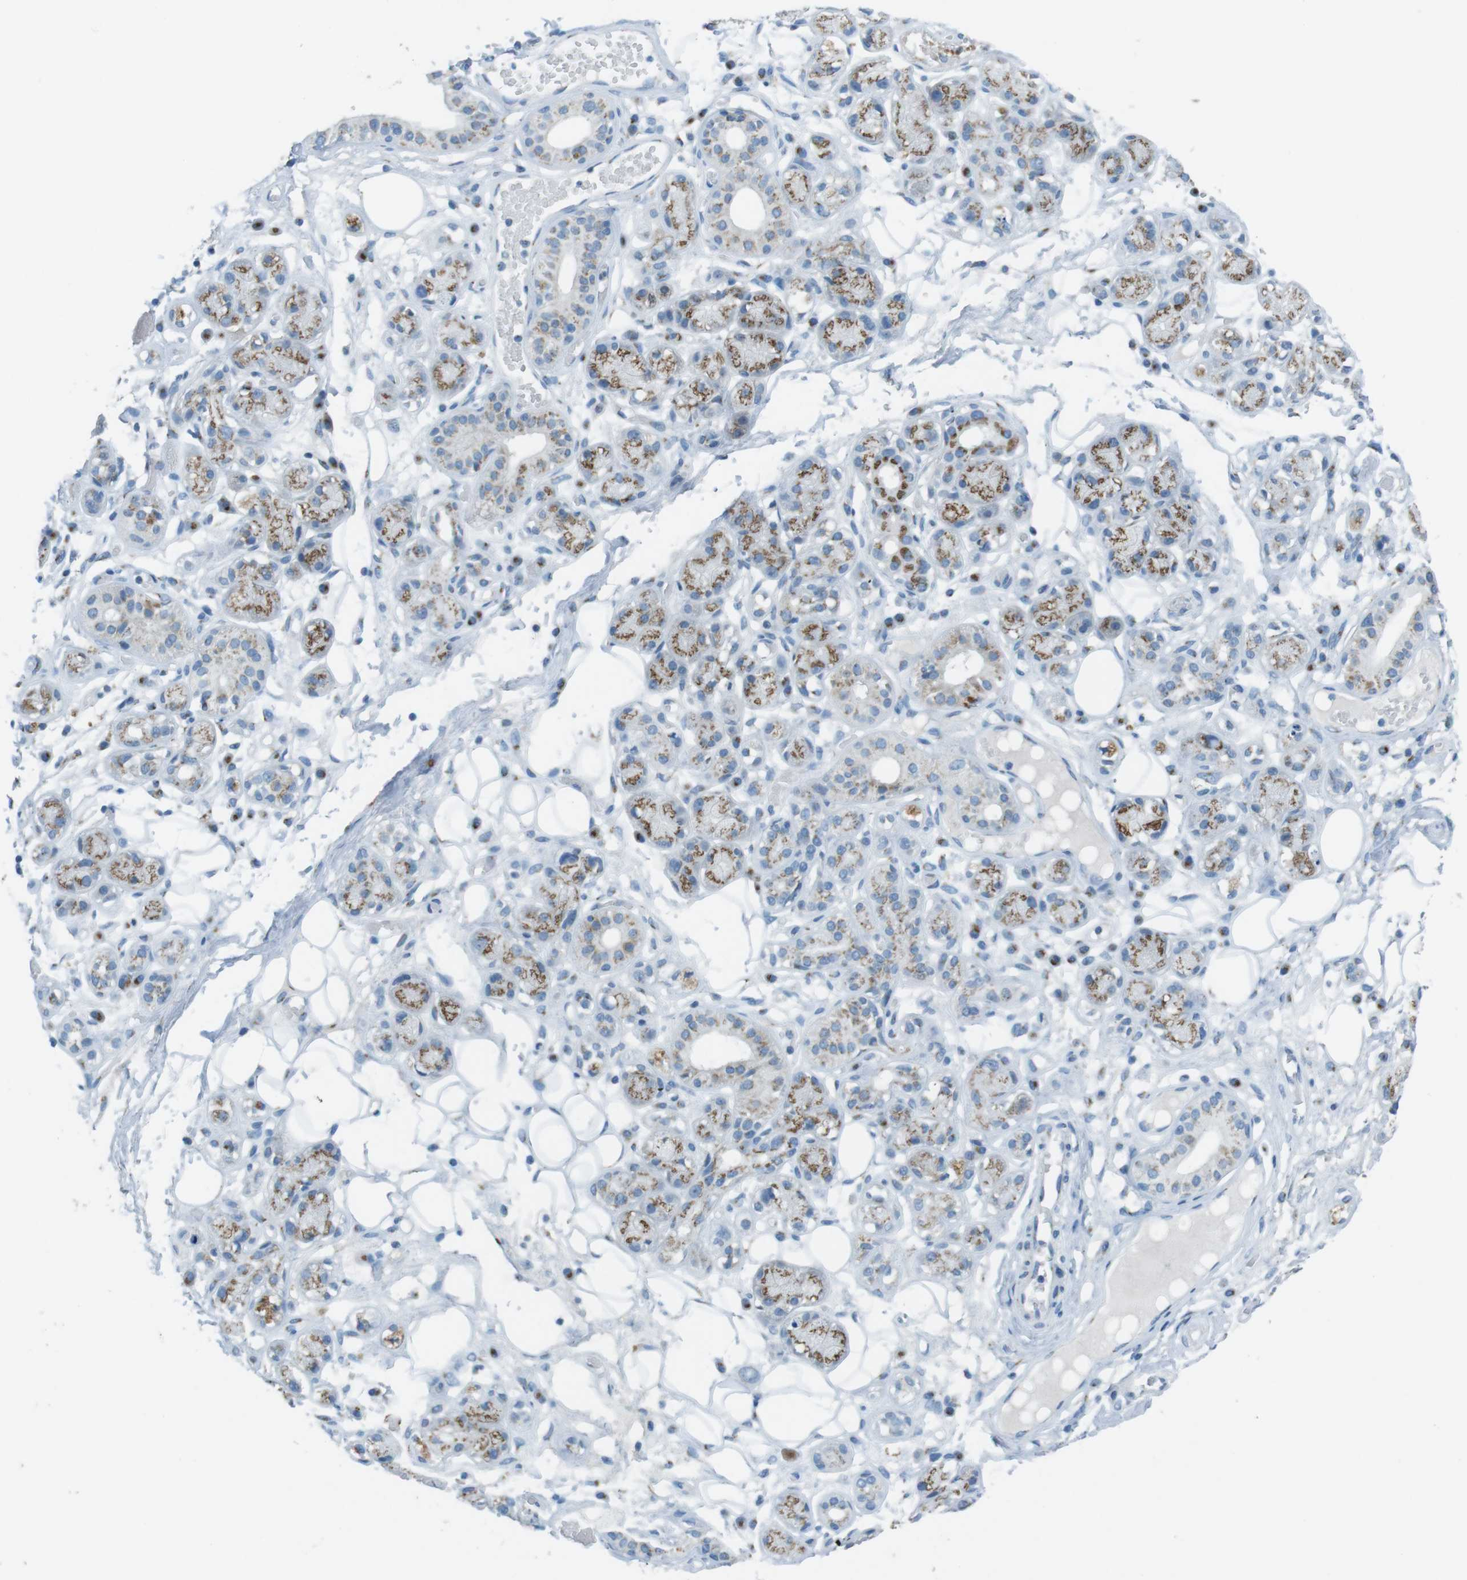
{"staining": {"intensity": "negative", "quantity": "none", "location": "none"}, "tissue": "adipose tissue", "cell_type": "Adipocytes", "image_type": "normal", "snomed": [{"axis": "morphology", "description": "Normal tissue, NOS"}, {"axis": "morphology", "description": "Inflammation, NOS"}, {"axis": "topography", "description": "Vascular tissue"}, {"axis": "topography", "description": "Salivary gland"}], "caption": "A high-resolution micrograph shows IHC staining of unremarkable adipose tissue, which demonstrates no significant expression in adipocytes.", "gene": "TXNDC15", "patient": {"sex": "female", "age": 75}}